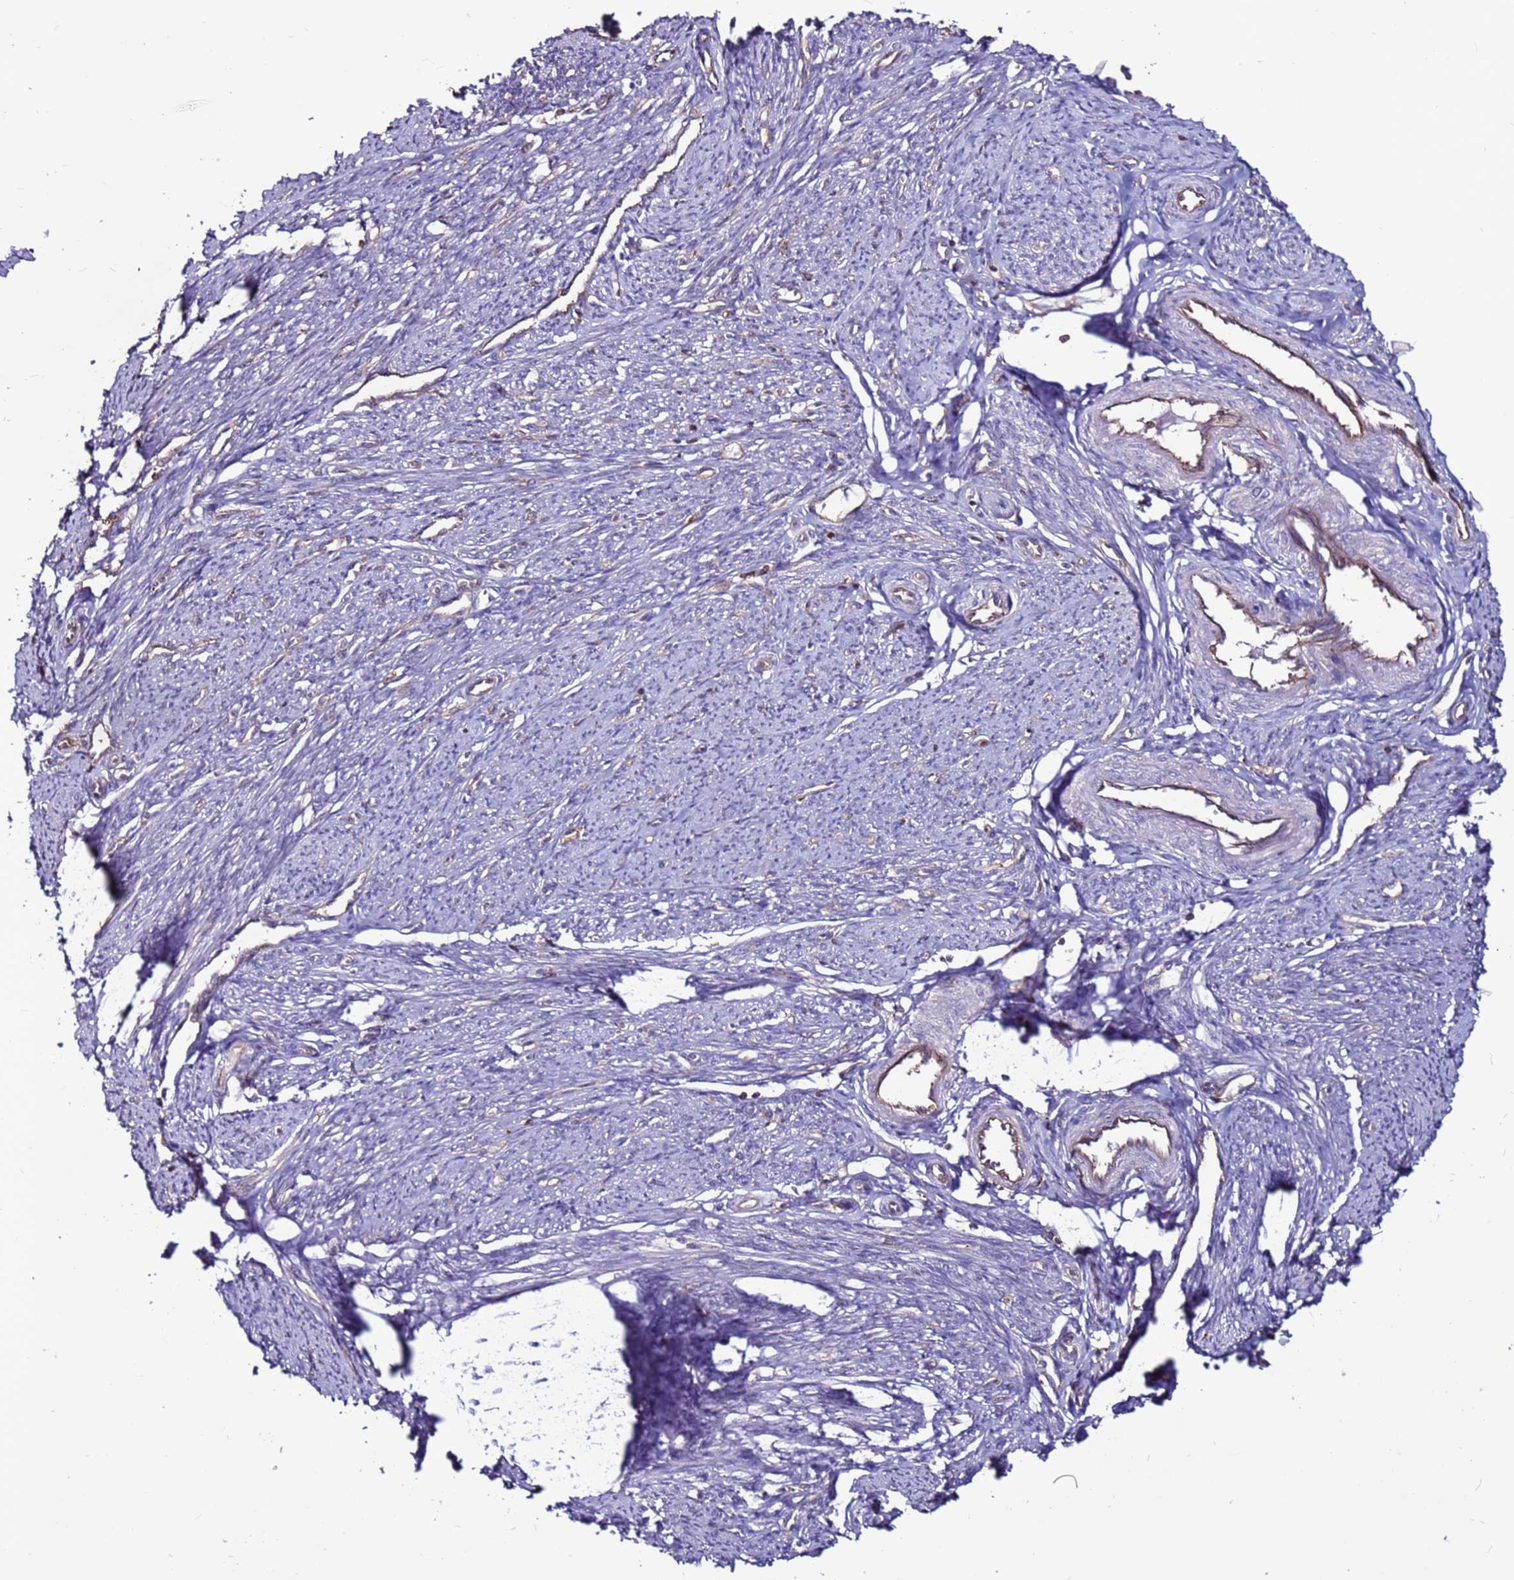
{"staining": {"intensity": "negative", "quantity": "none", "location": "none"}, "tissue": "smooth muscle", "cell_type": "Smooth muscle cells", "image_type": "normal", "snomed": [{"axis": "morphology", "description": "Normal tissue, NOS"}, {"axis": "topography", "description": "Smooth muscle"}, {"axis": "topography", "description": "Uterus"}], "caption": "Smooth muscle stained for a protein using immunohistochemistry reveals no staining smooth muscle cells.", "gene": "NRN1L", "patient": {"sex": "female", "age": 59}}